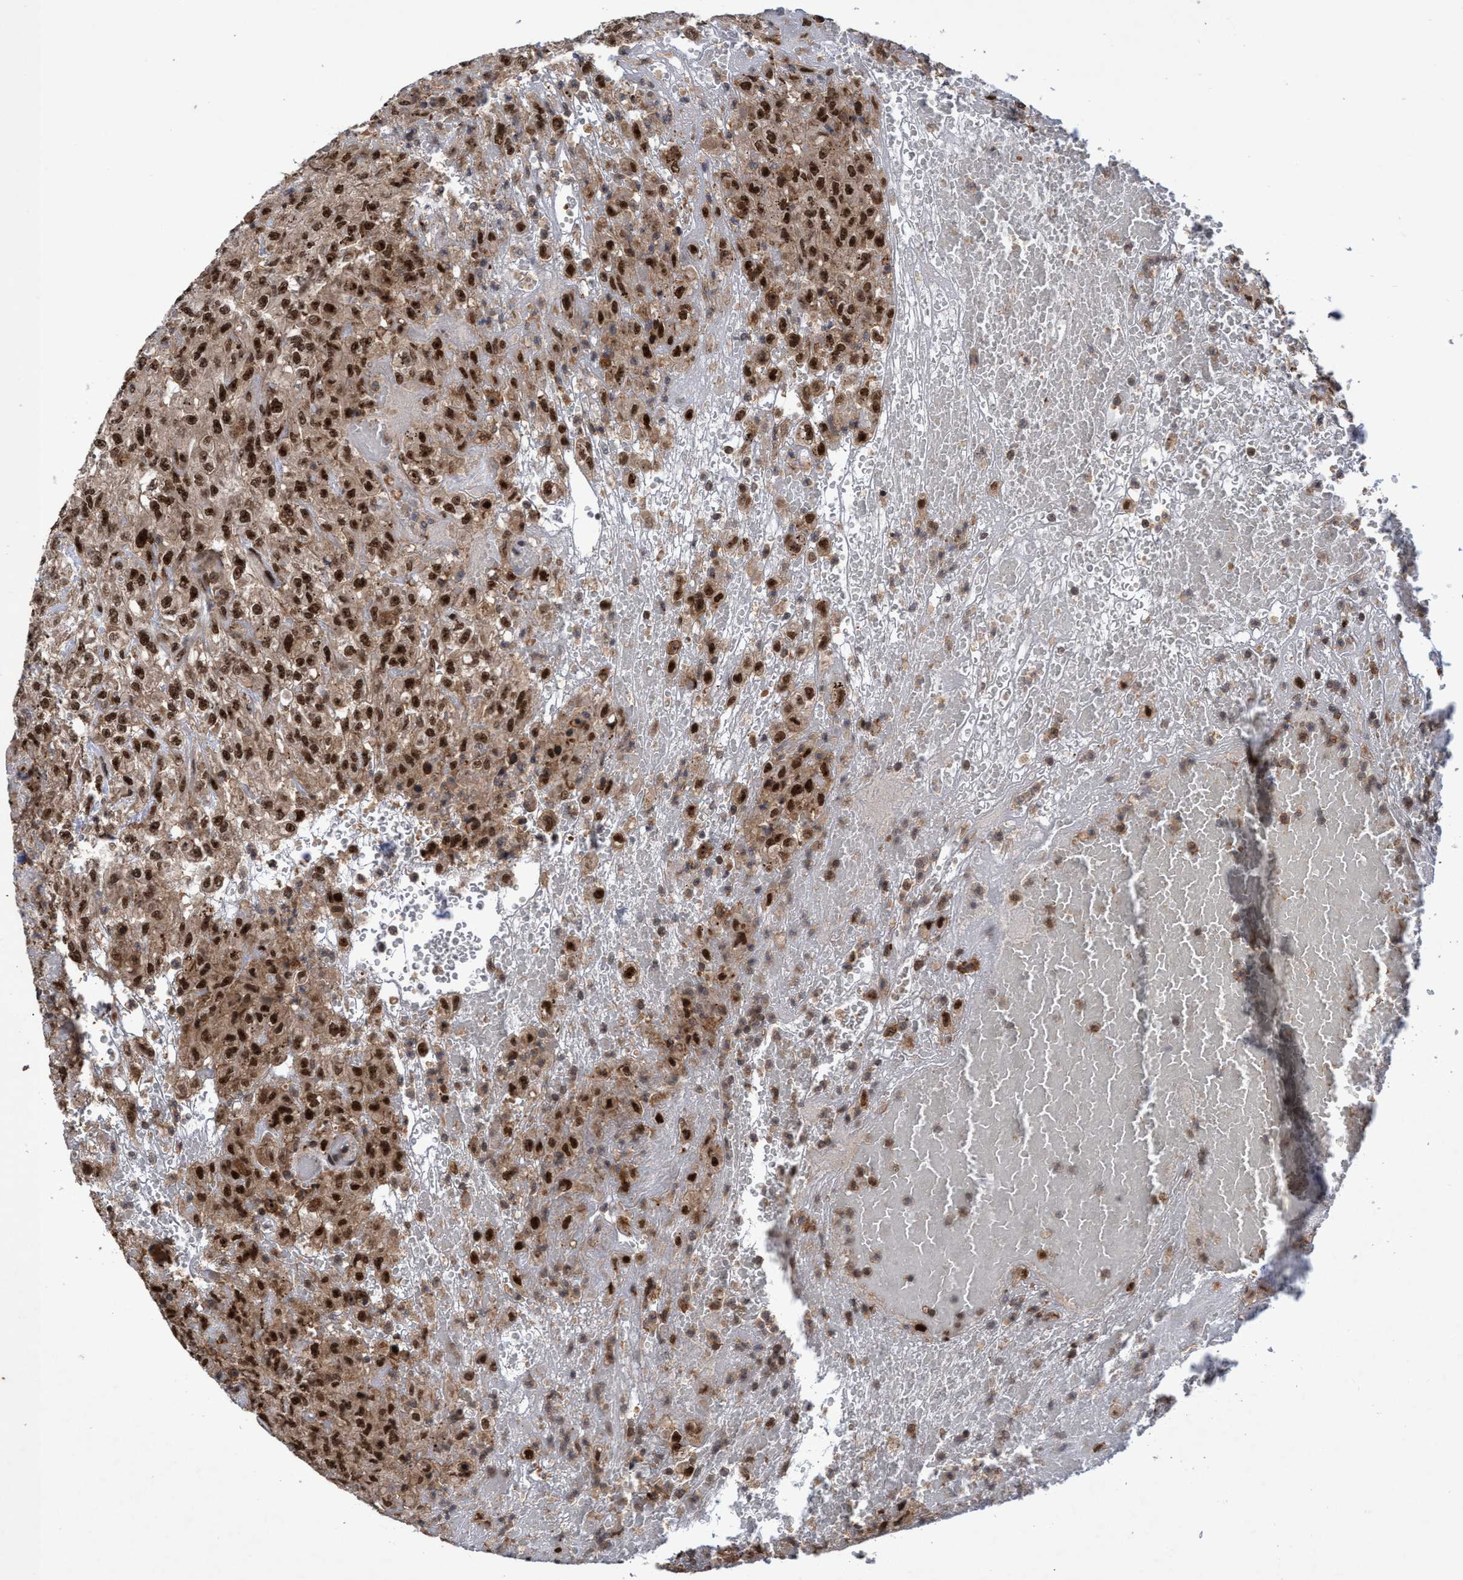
{"staining": {"intensity": "strong", "quantity": ">75%", "location": "cytoplasmic/membranous,nuclear"}, "tissue": "urothelial cancer", "cell_type": "Tumor cells", "image_type": "cancer", "snomed": [{"axis": "morphology", "description": "Urothelial carcinoma, High grade"}, {"axis": "topography", "description": "Urinary bladder"}], "caption": "Strong cytoplasmic/membranous and nuclear expression is appreciated in about >75% of tumor cells in urothelial cancer.", "gene": "GTF2F1", "patient": {"sex": "male", "age": 46}}